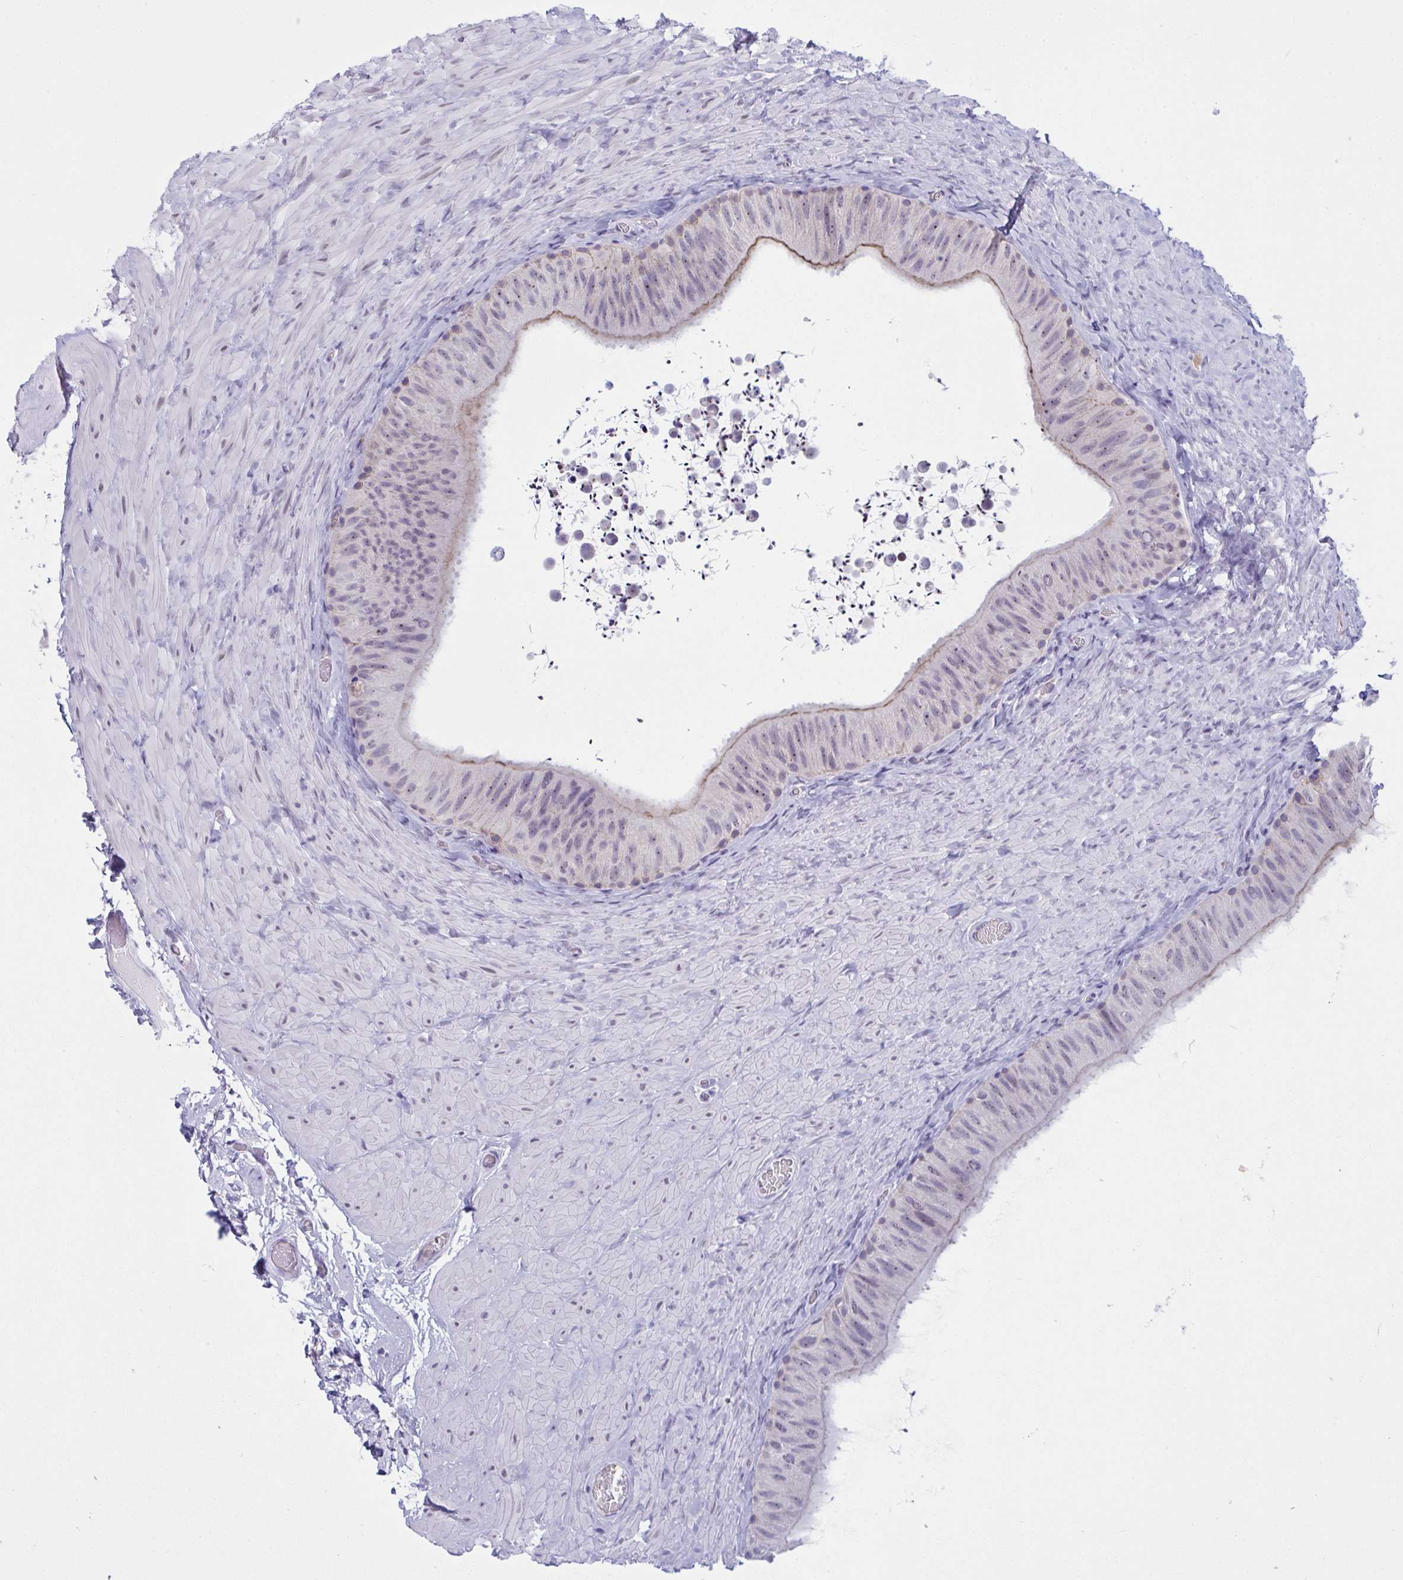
{"staining": {"intensity": "weak", "quantity": "<25%", "location": "cytoplasmic/membranous"}, "tissue": "epididymis", "cell_type": "Glandular cells", "image_type": "normal", "snomed": [{"axis": "morphology", "description": "Normal tissue, NOS"}, {"axis": "topography", "description": "Epididymis, spermatic cord, NOS"}, {"axis": "topography", "description": "Epididymis"}], "caption": "DAB (3,3'-diaminobenzidine) immunohistochemical staining of benign human epididymis exhibits no significant expression in glandular cells. (Brightfield microscopy of DAB IHC at high magnification).", "gene": "WNT9B", "patient": {"sex": "male", "age": 31}}